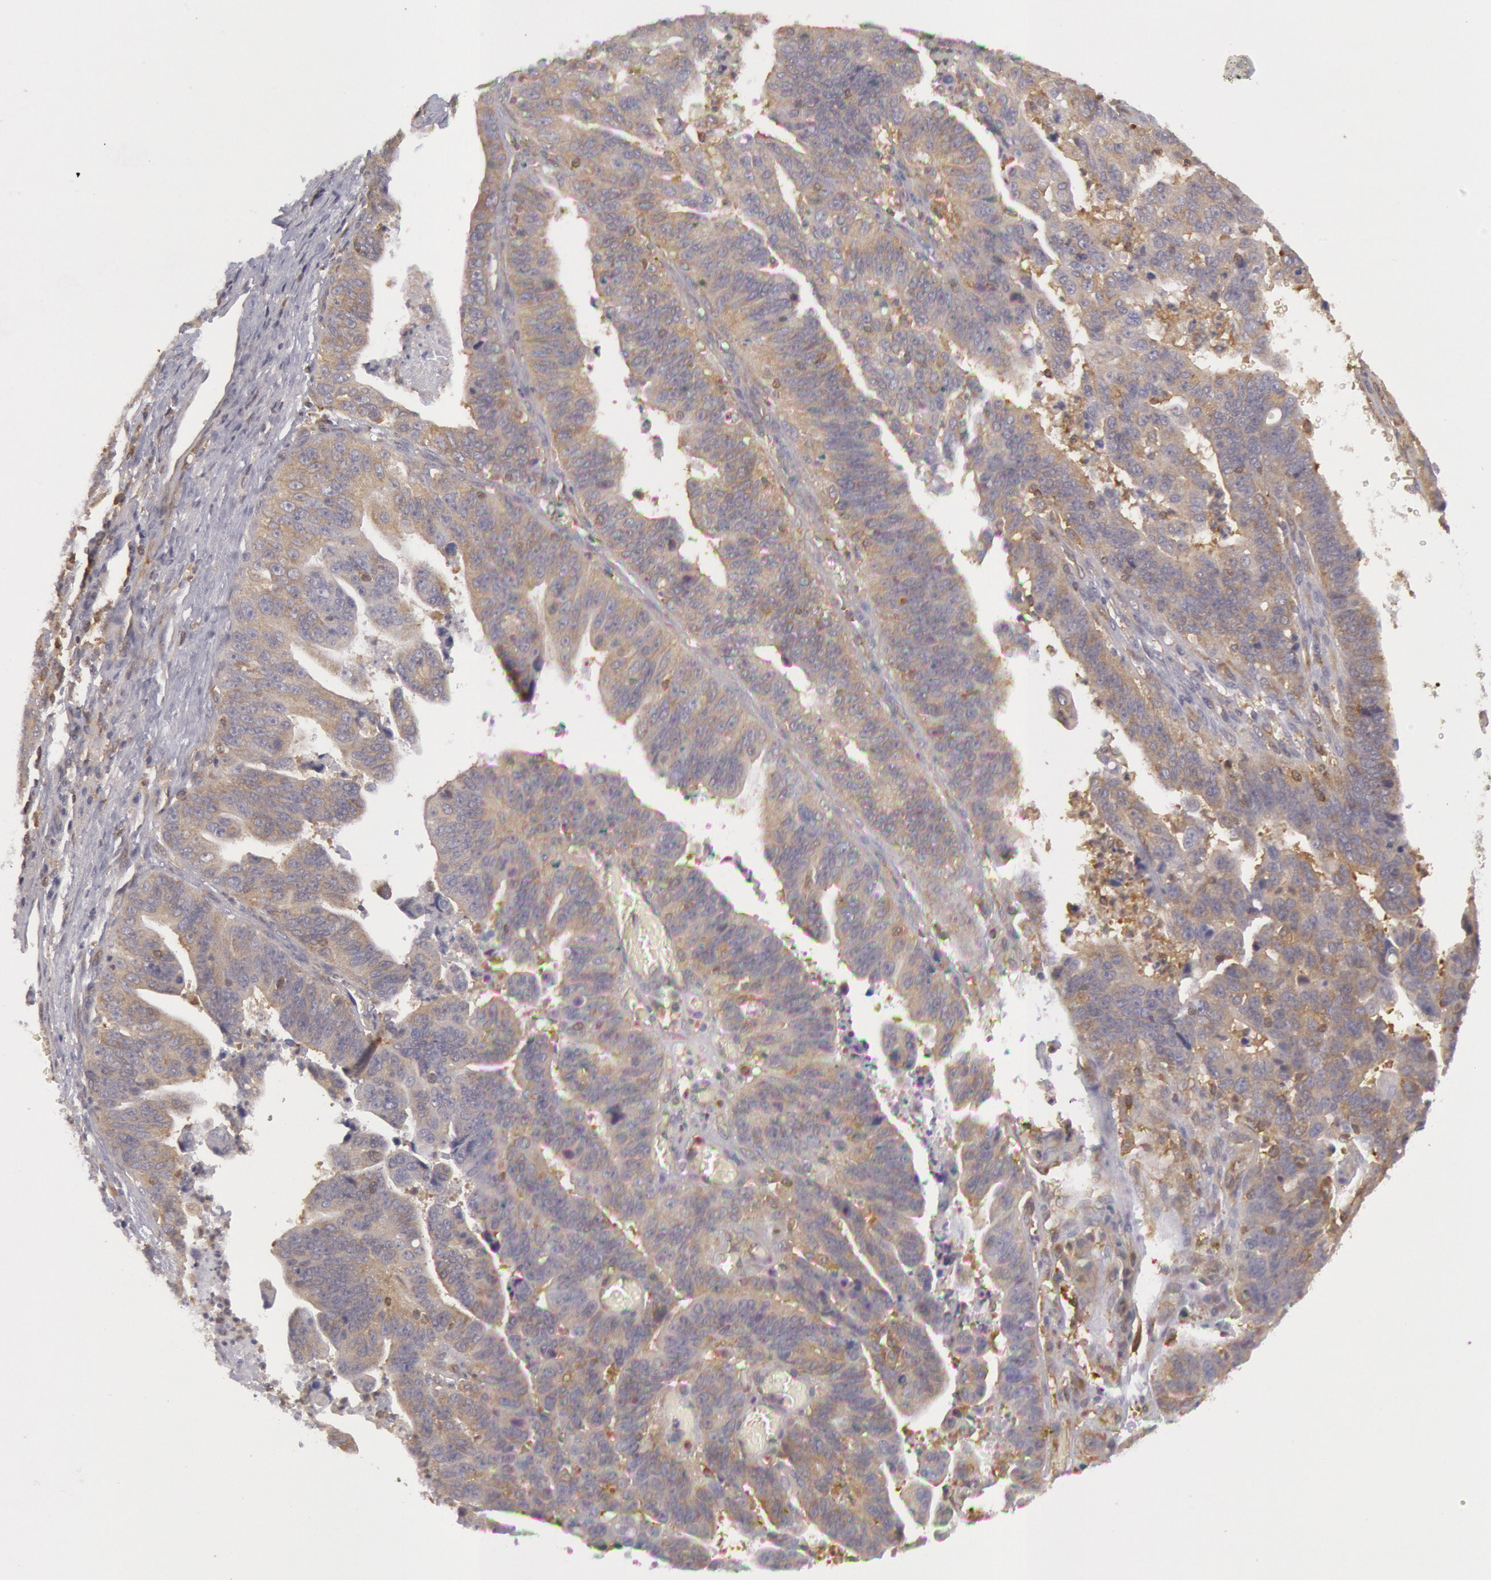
{"staining": {"intensity": "weak", "quantity": ">75%", "location": "cytoplasmic/membranous"}, "tissue": "stomach cancer", "cell_type": "Tumor cells", "image_type": "cancer", "snomed": [{"axis": "morphology", "description": "Adenocarcinoma, NOS"}, {"axis": "topography", "description": "Stomach, upper"}], "caption": "Protein staining of stomach cancer tissue demonstrates weak cytoplasmic/membranous expression in approximately >75% of tumor cells.", "gene": "IKBKB", "patient": {"sex": "female", "age": 50}}